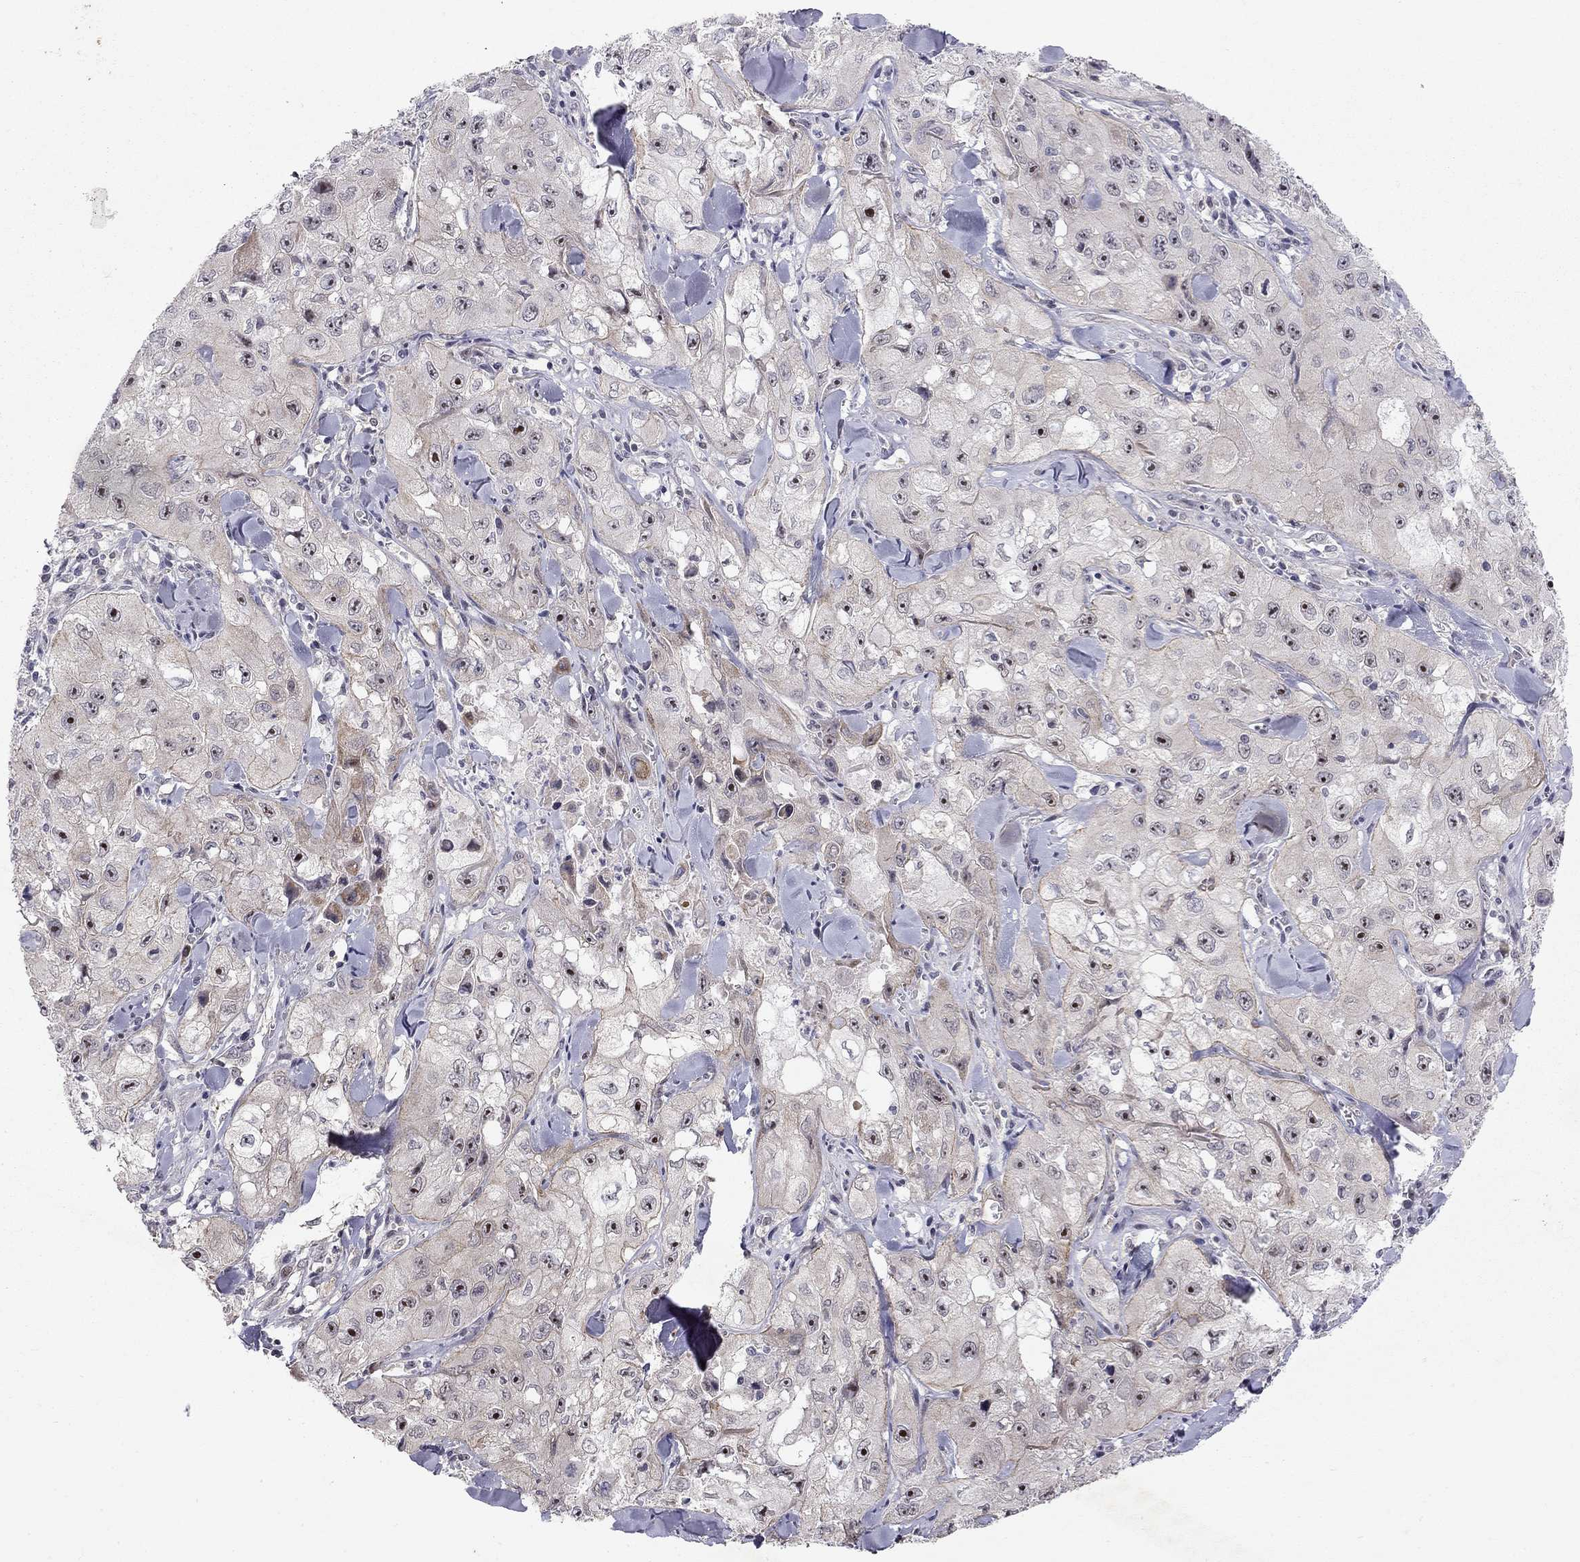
{"staining": {"intensity": "strong", "quantity": "<25%", "location": "nuclear"}, "tissue": "skin cancer", "cell_type": "Tumor cells", "image_type": "cancer", "snomed": [{"axis": "morphology", "description": "Squamous cell carcinoma, NOS"}, {"axis": "topography", "description": "Skin"}, {"axis": "topography", "description": "Subcutis"}], "caption": "Squamous cell carcinoma (skin) stained for a protein reveals strong nuclear positivity in tumor cells.", "gene": "STXBP6", "patient": {"sex": "male", "age": 73}}